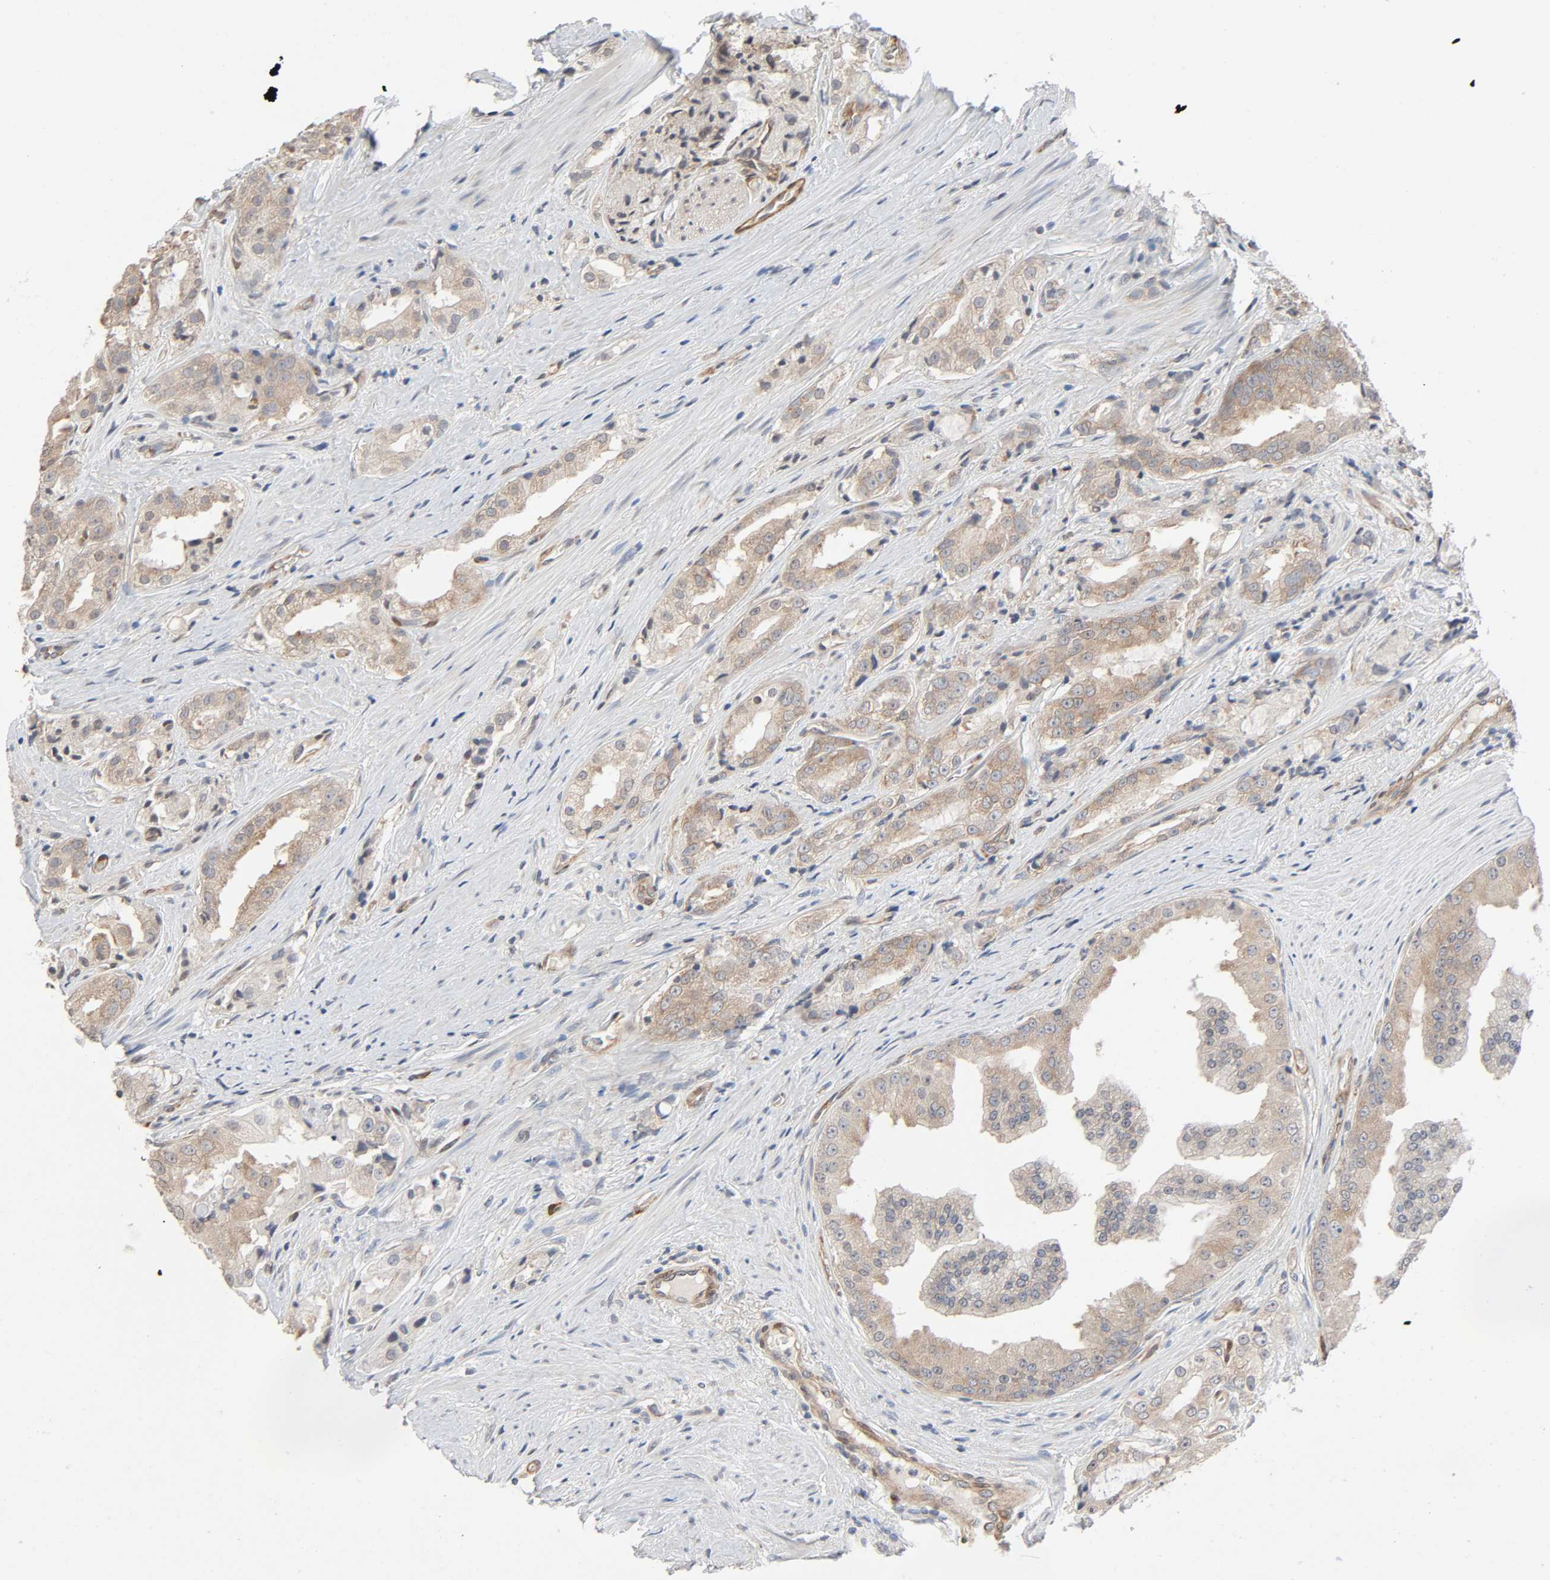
{"staining": {"intensity": "weak", "quantity": "25%-75%", "location": "cytoplasmic/membranous"}, "tissue": "prostate cancer", "cell_type": "Tumor cells", "image_type": "cancer", "snomed": [{"axis": "morphology", "description": "Adenocarcinoma, High grade"}, {"axis": "topography", "description": "Prostate"}], "caption": "Tumor cells show low levels of weak cytoplasmic/membranous positivity in approximately 25%-75% of cells in adenocarcinoma (high-grade) (prostate).", "gene": "PTK2", "patient": {"sex": "male", "age": 73}}